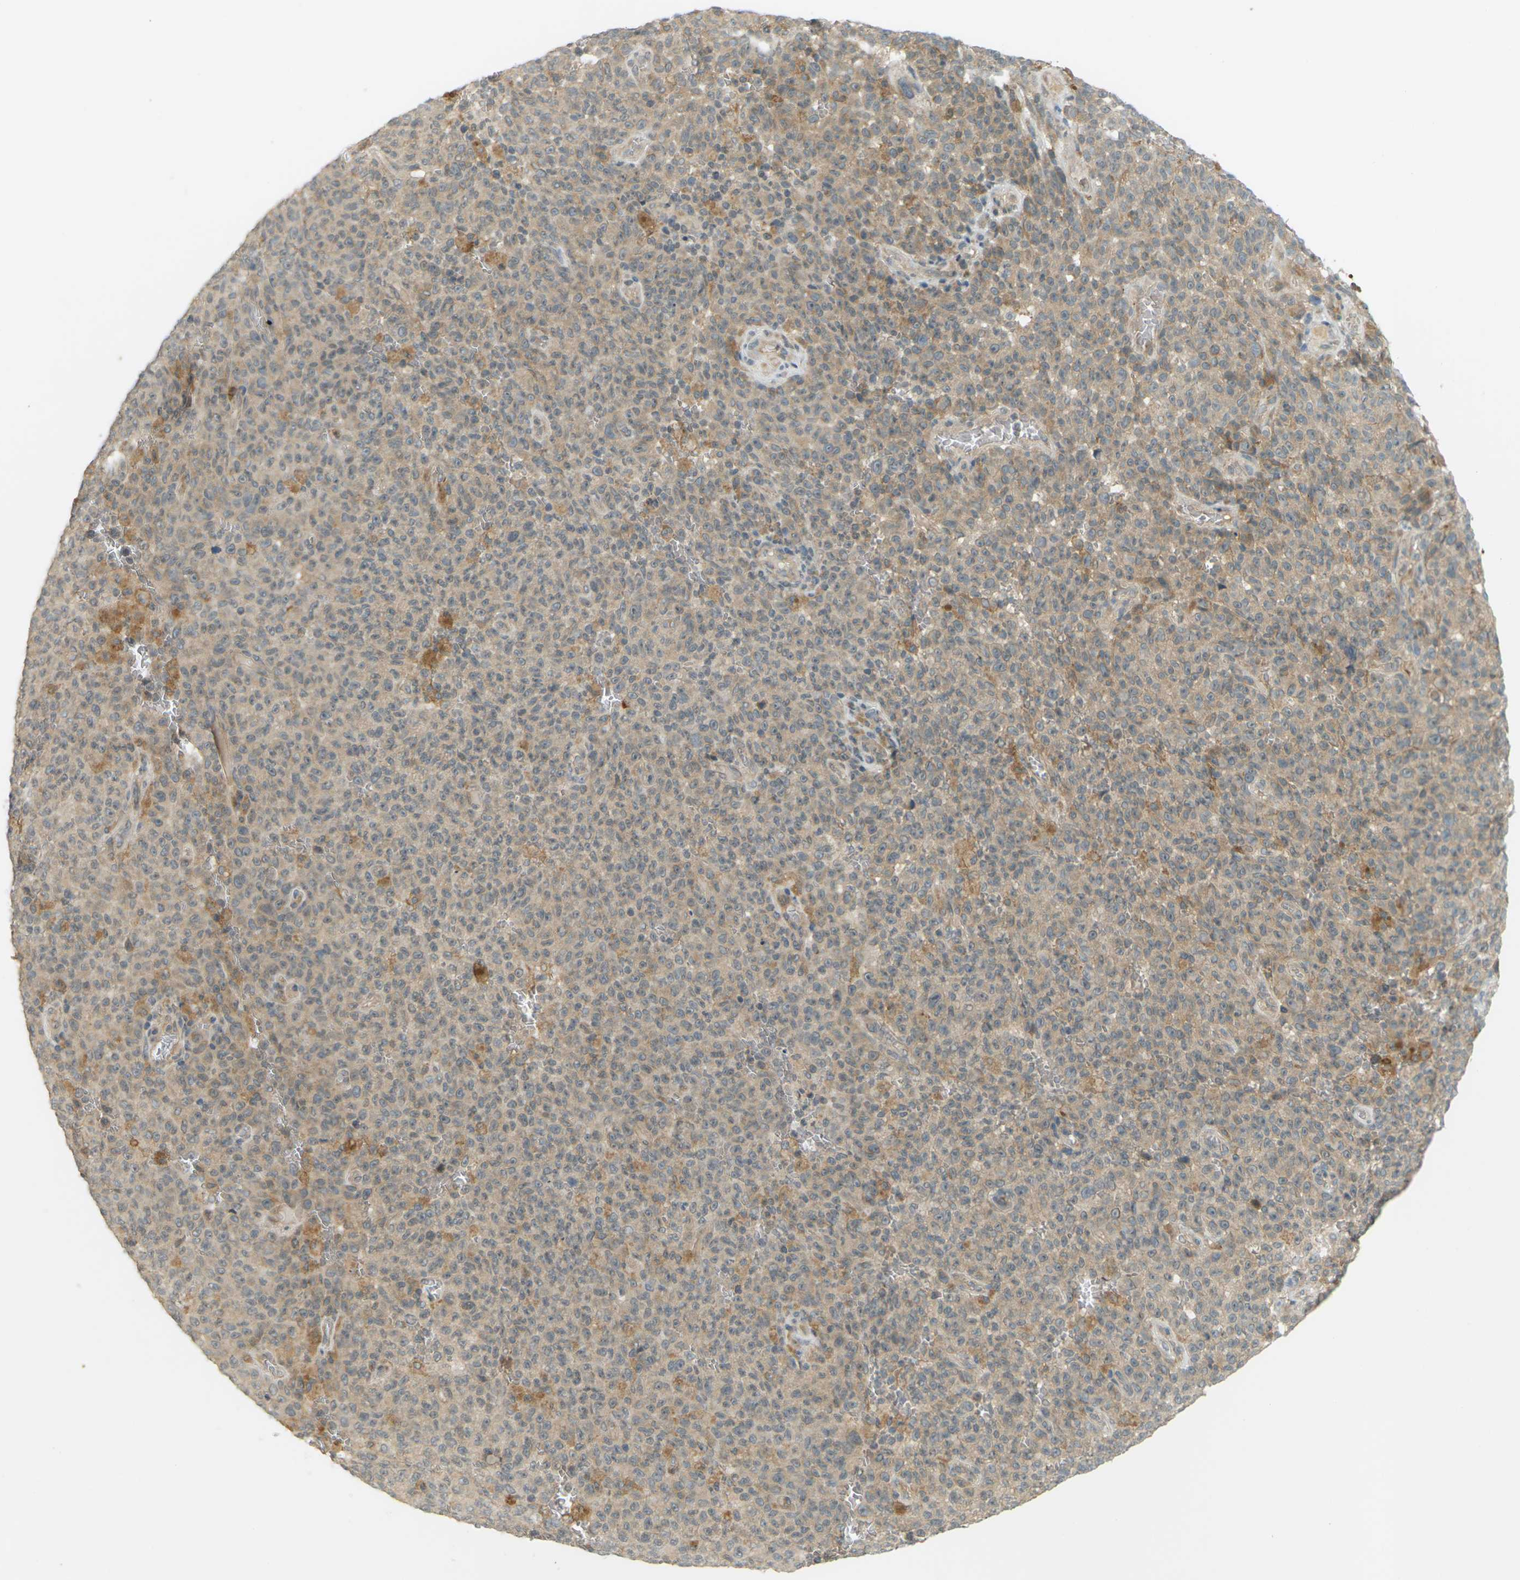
{"staining": {"intensity": "weak", "quantity": ">75%", "location": "cytoplasmic/membranous"}, "tissue": "melanoma", "cell_type": "Tumor cells", "image_type": "cancer", "snomed": [{"axis": "morphology", "description": "Malignant melanoma, NOS"}, {"axis": "topography", "description": "Skin"}], "caption": "This is a micrograph of IHC staining of melanoma, which shows weak positivity in the cytoplasmic/membranous of tumor cells.", "gene": "SOCS6", "patient": {"sex": "female", "age": 82}}